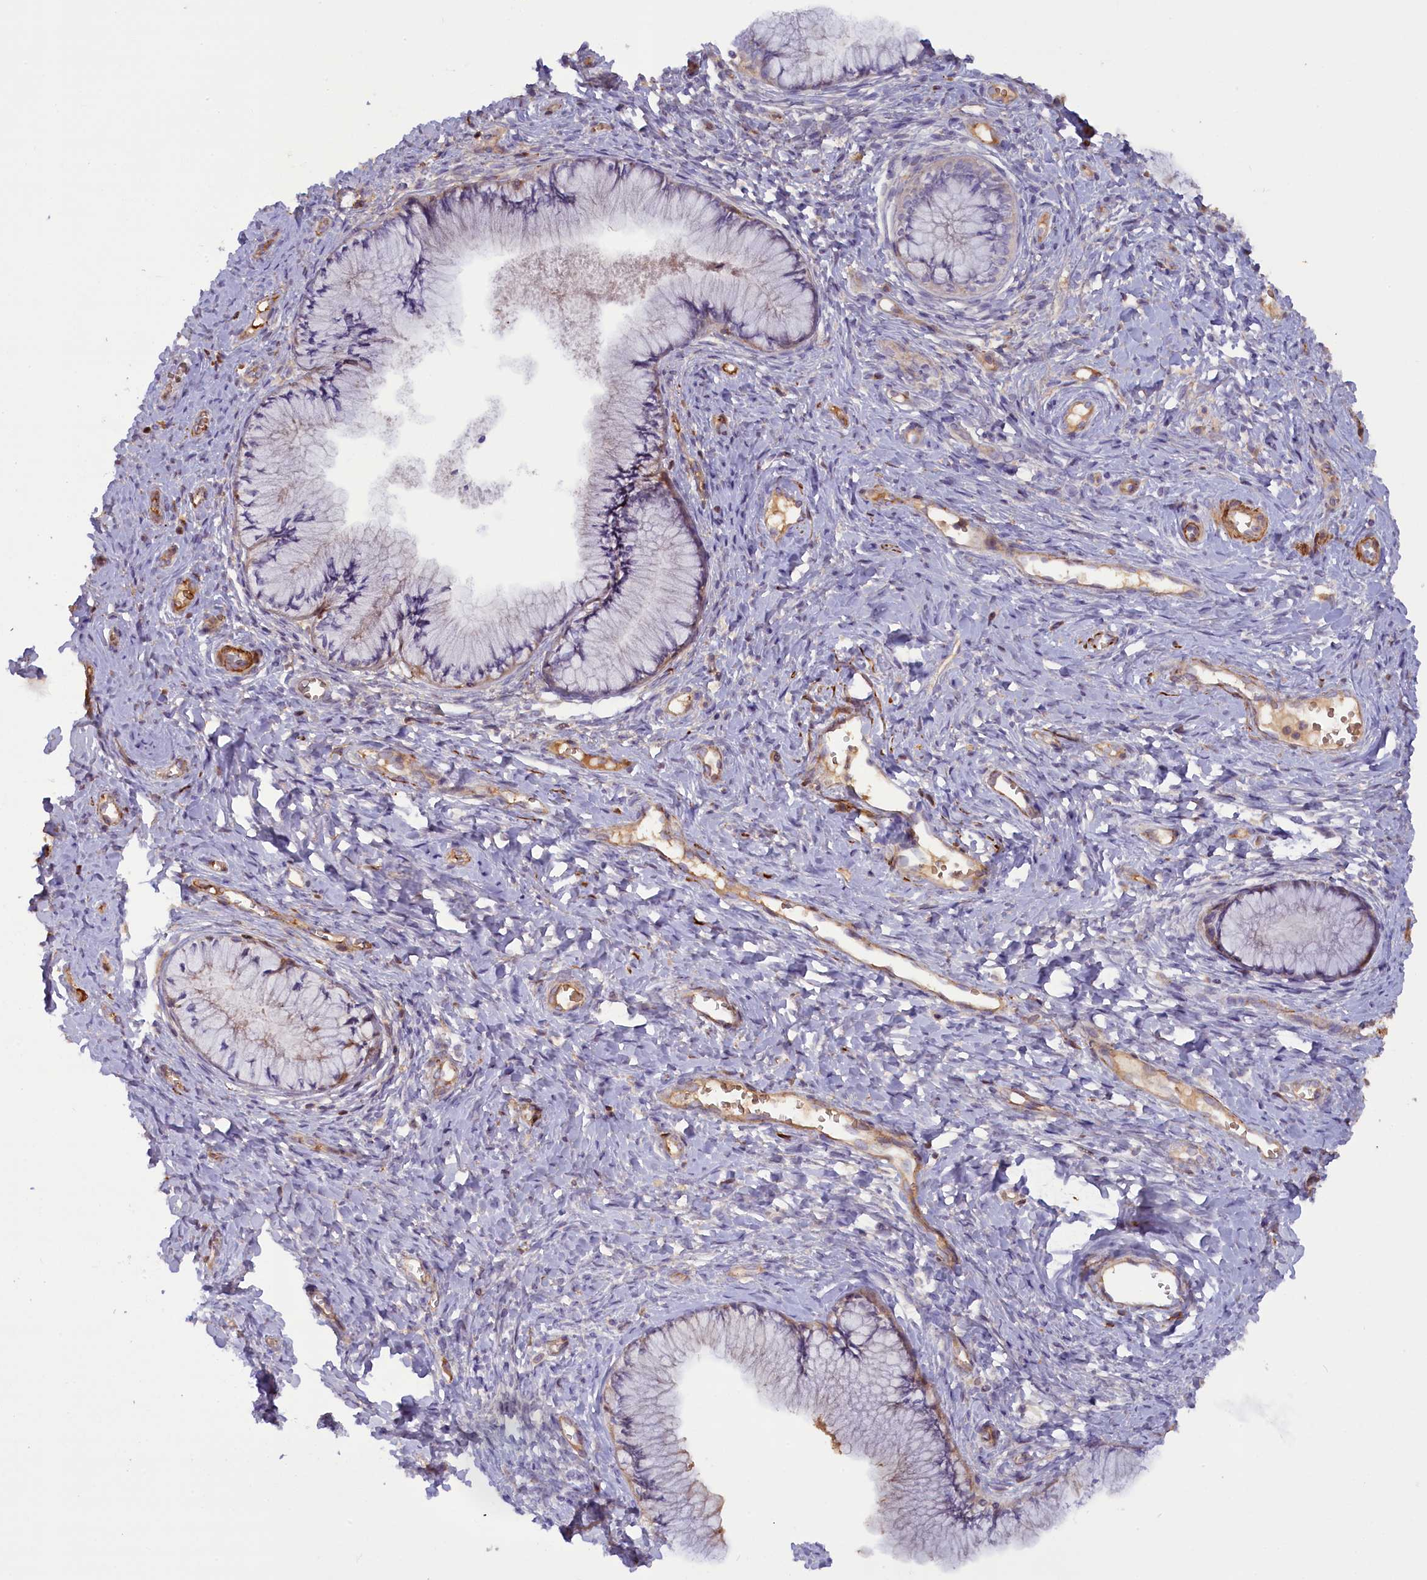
{"staining": {"intensity": "negative", "quantity": "none", "location": "none"}, "tissue": "cervix", "cell_type": "Glandular cells", "image_type": "normal", "snomed": [{"axis": "morphology", "description": "Normal tissue, NOS"}, {"axis": "topography", "description": "Cervix"}], "caption": "Glandular cells are negative for protein expression in benign human cervix. (Immunohistochemistry, brightfield microscopy, high magnification).", "gene": "FUZ", "patient": {"sex": "female", "age": 42}}